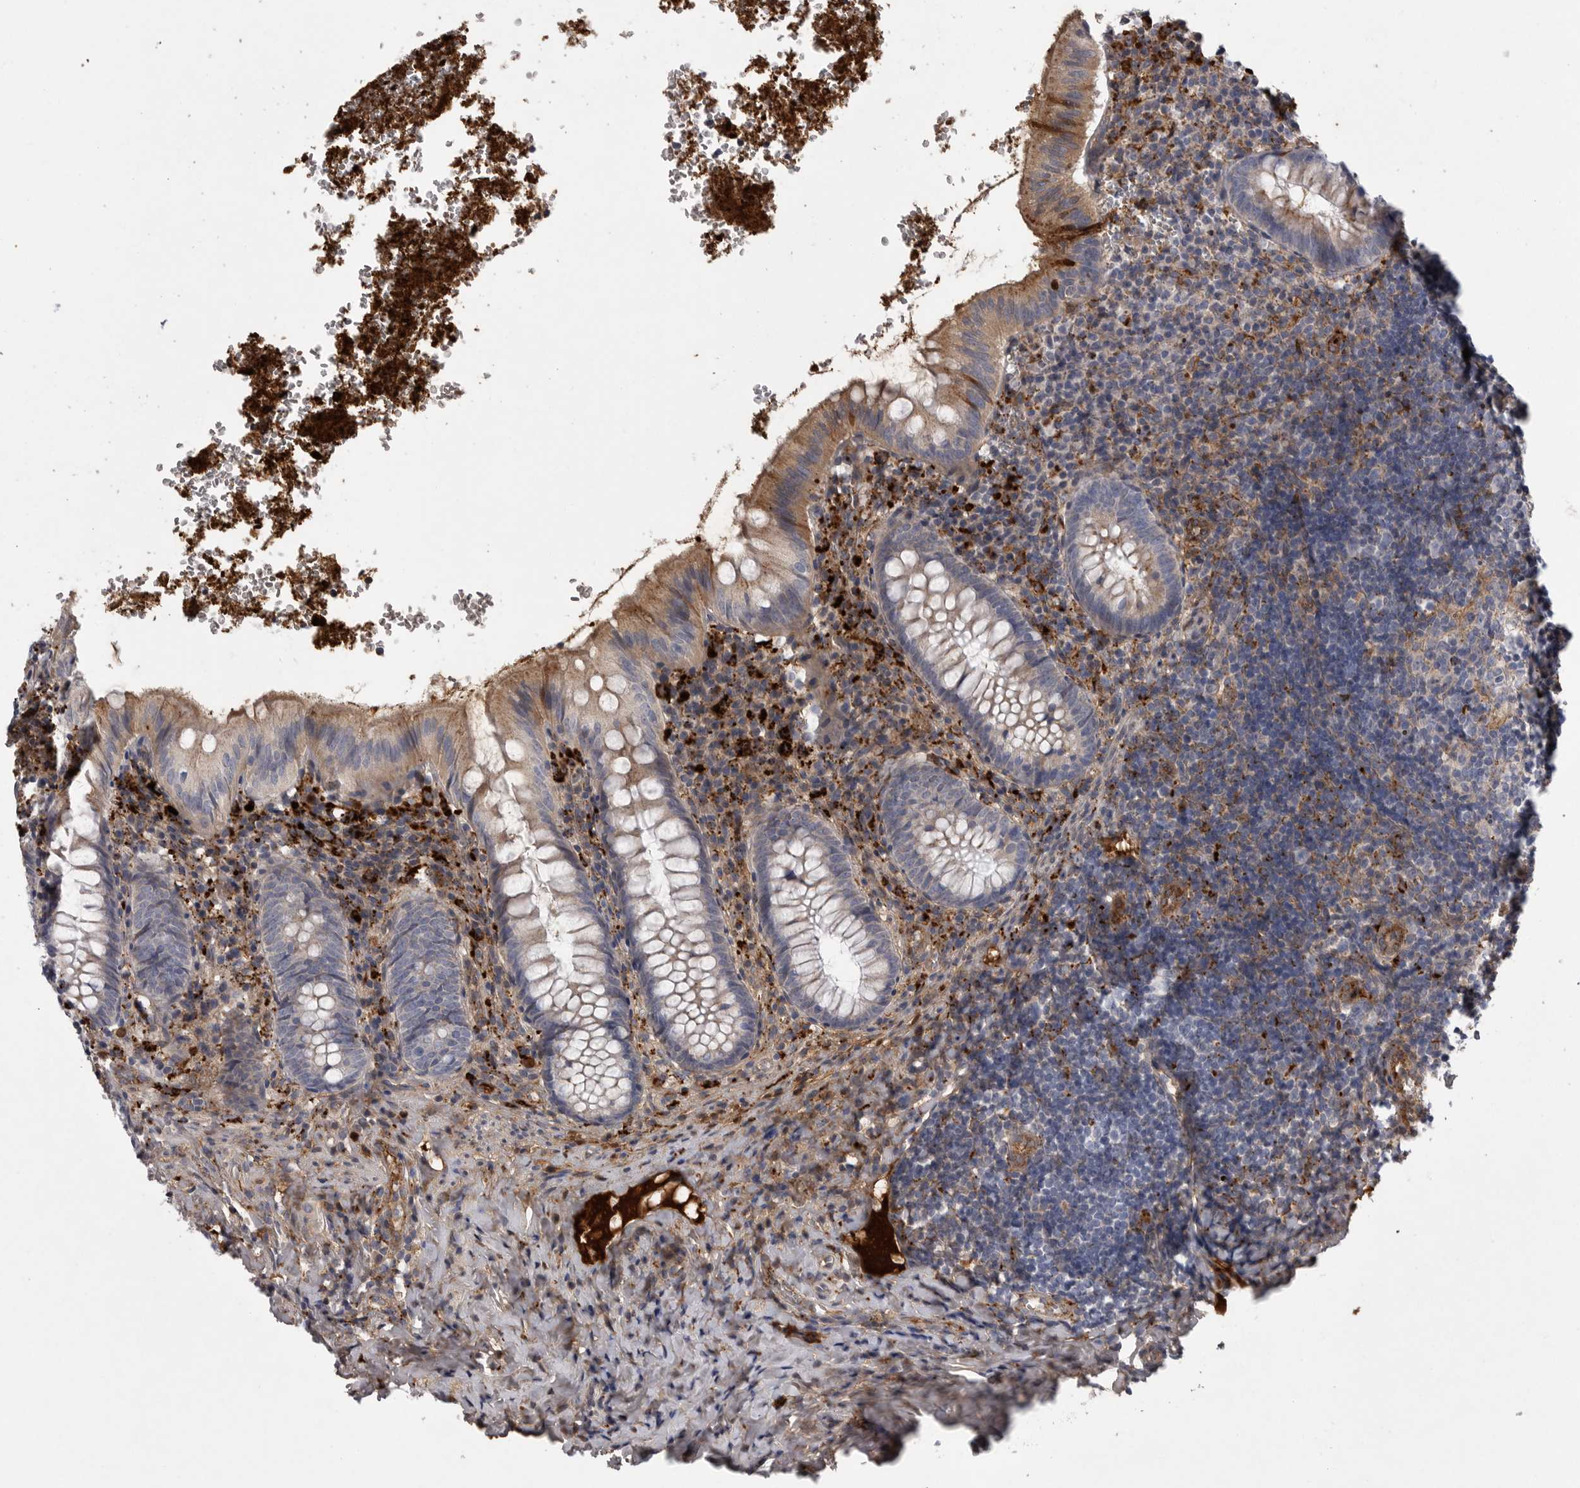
{"staining": {"intensity": "moderate", "quantity": "<25%", "location": "cytoplasmic/membranous"}, "tissue": "appendix", "cell_type": "Glandular cells", "image_type": "normal", "snomed": [{"axis": "morphology", "description": "Normal tissue, NOS"}, {"axis": "topography", "description": "Appendix"}], "caption": "Immunohistochemistry image of normal human appendix stained for a protein (brown), which demonstrates low levels of moderate cytoplasmic/membranous staining in about <25% of glandular cells.", "gene": "CRP", "patient": {"sex": "male", "age": 8}}